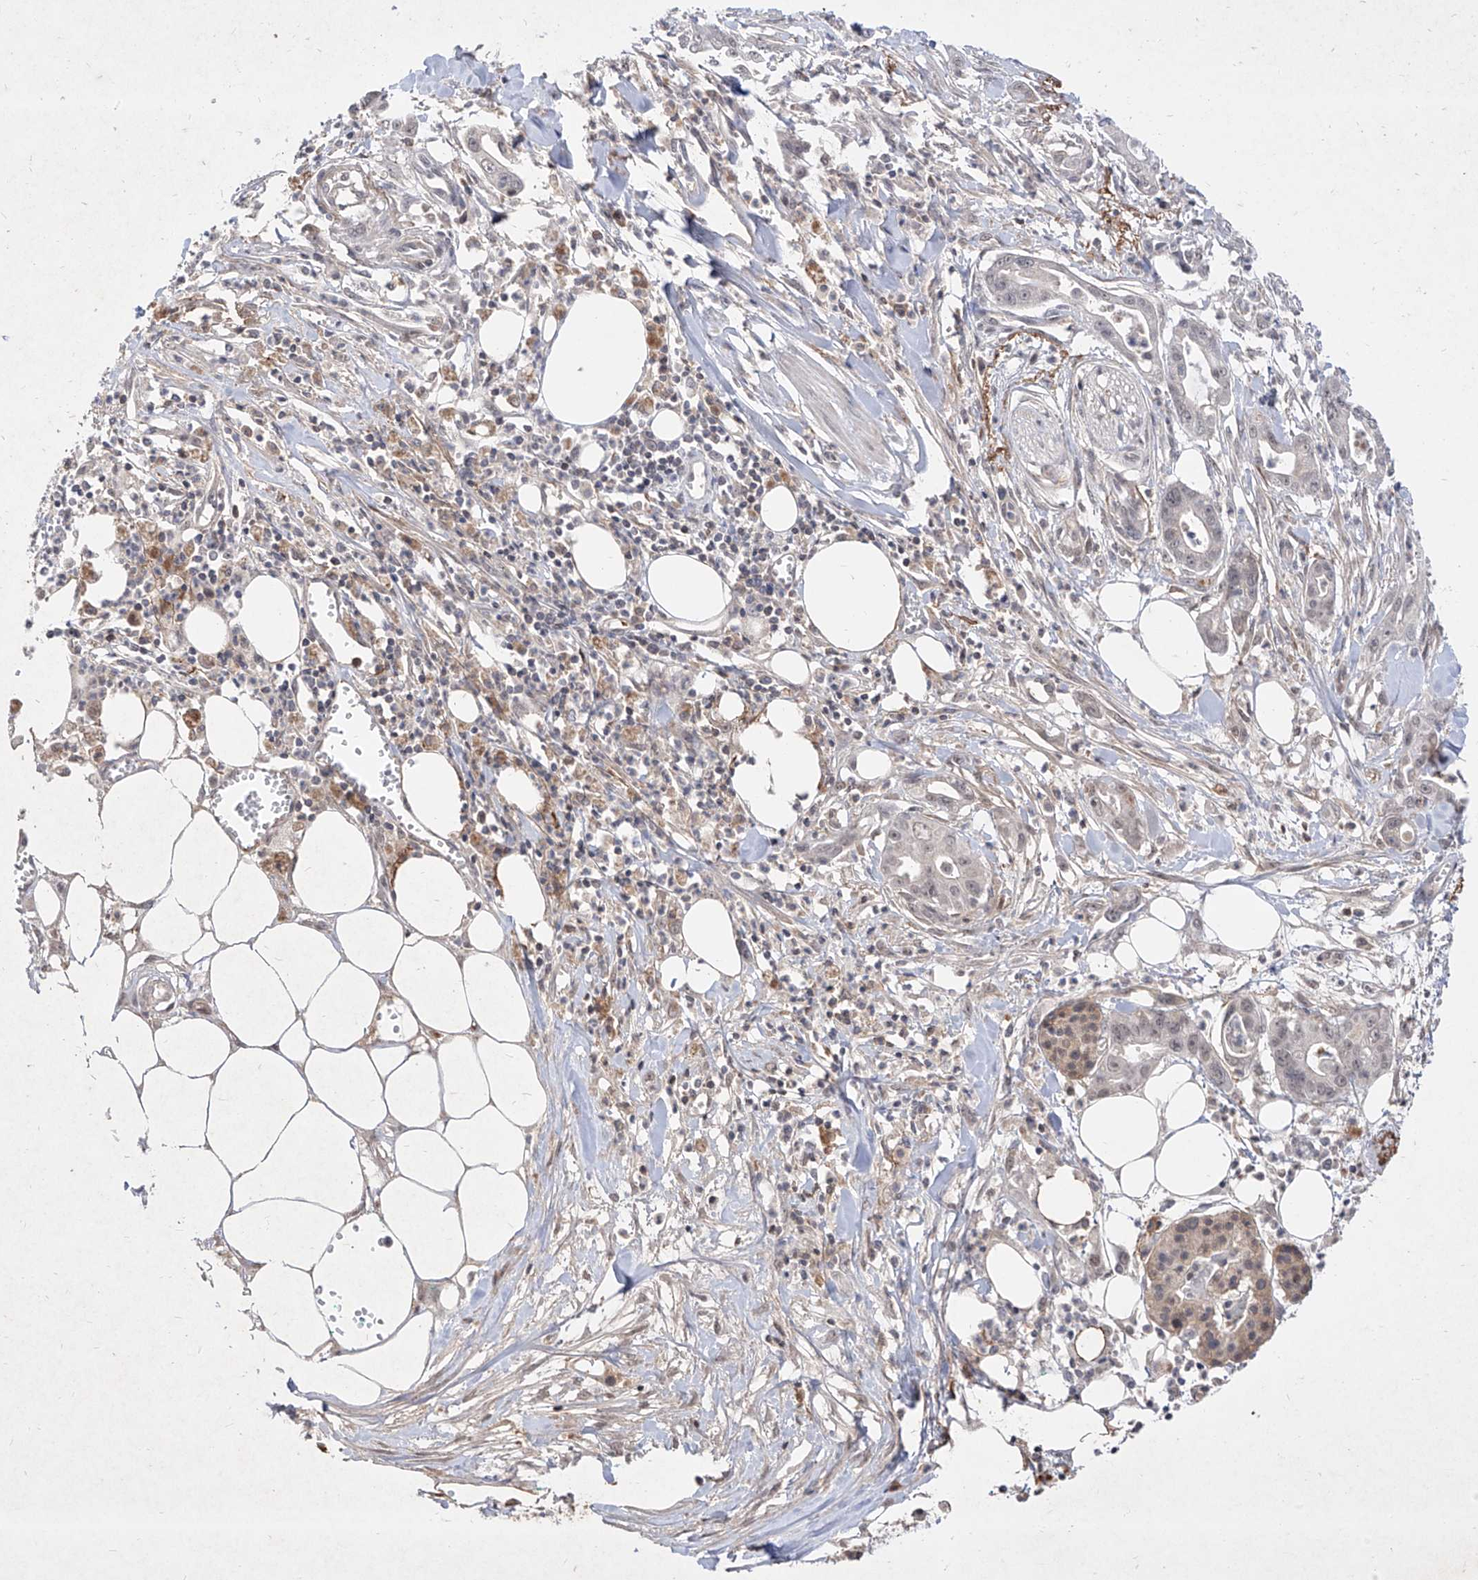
{"staining": {"intensity": "negative", "quantity": "none", "location": "none"}, "tissue": "pancreatic cancer", "cell_type": "Tumor cells", "image_type": "cancer", "snomed": [{"axis": "morphology", "description": "Adenocarcinoma, NOS"}, {"axis": "topography", "description": "Pancreas"}], "caption": "IHC of adenocarcinoma (pancreatic) displays no positivity in tumor cells. (DAB (3,3'-diaminobenzidine) IHC visualized using brightfield microscopy, high magnification).", "gene": "C4A", "patient": {"sex": "male", "age": 68}}